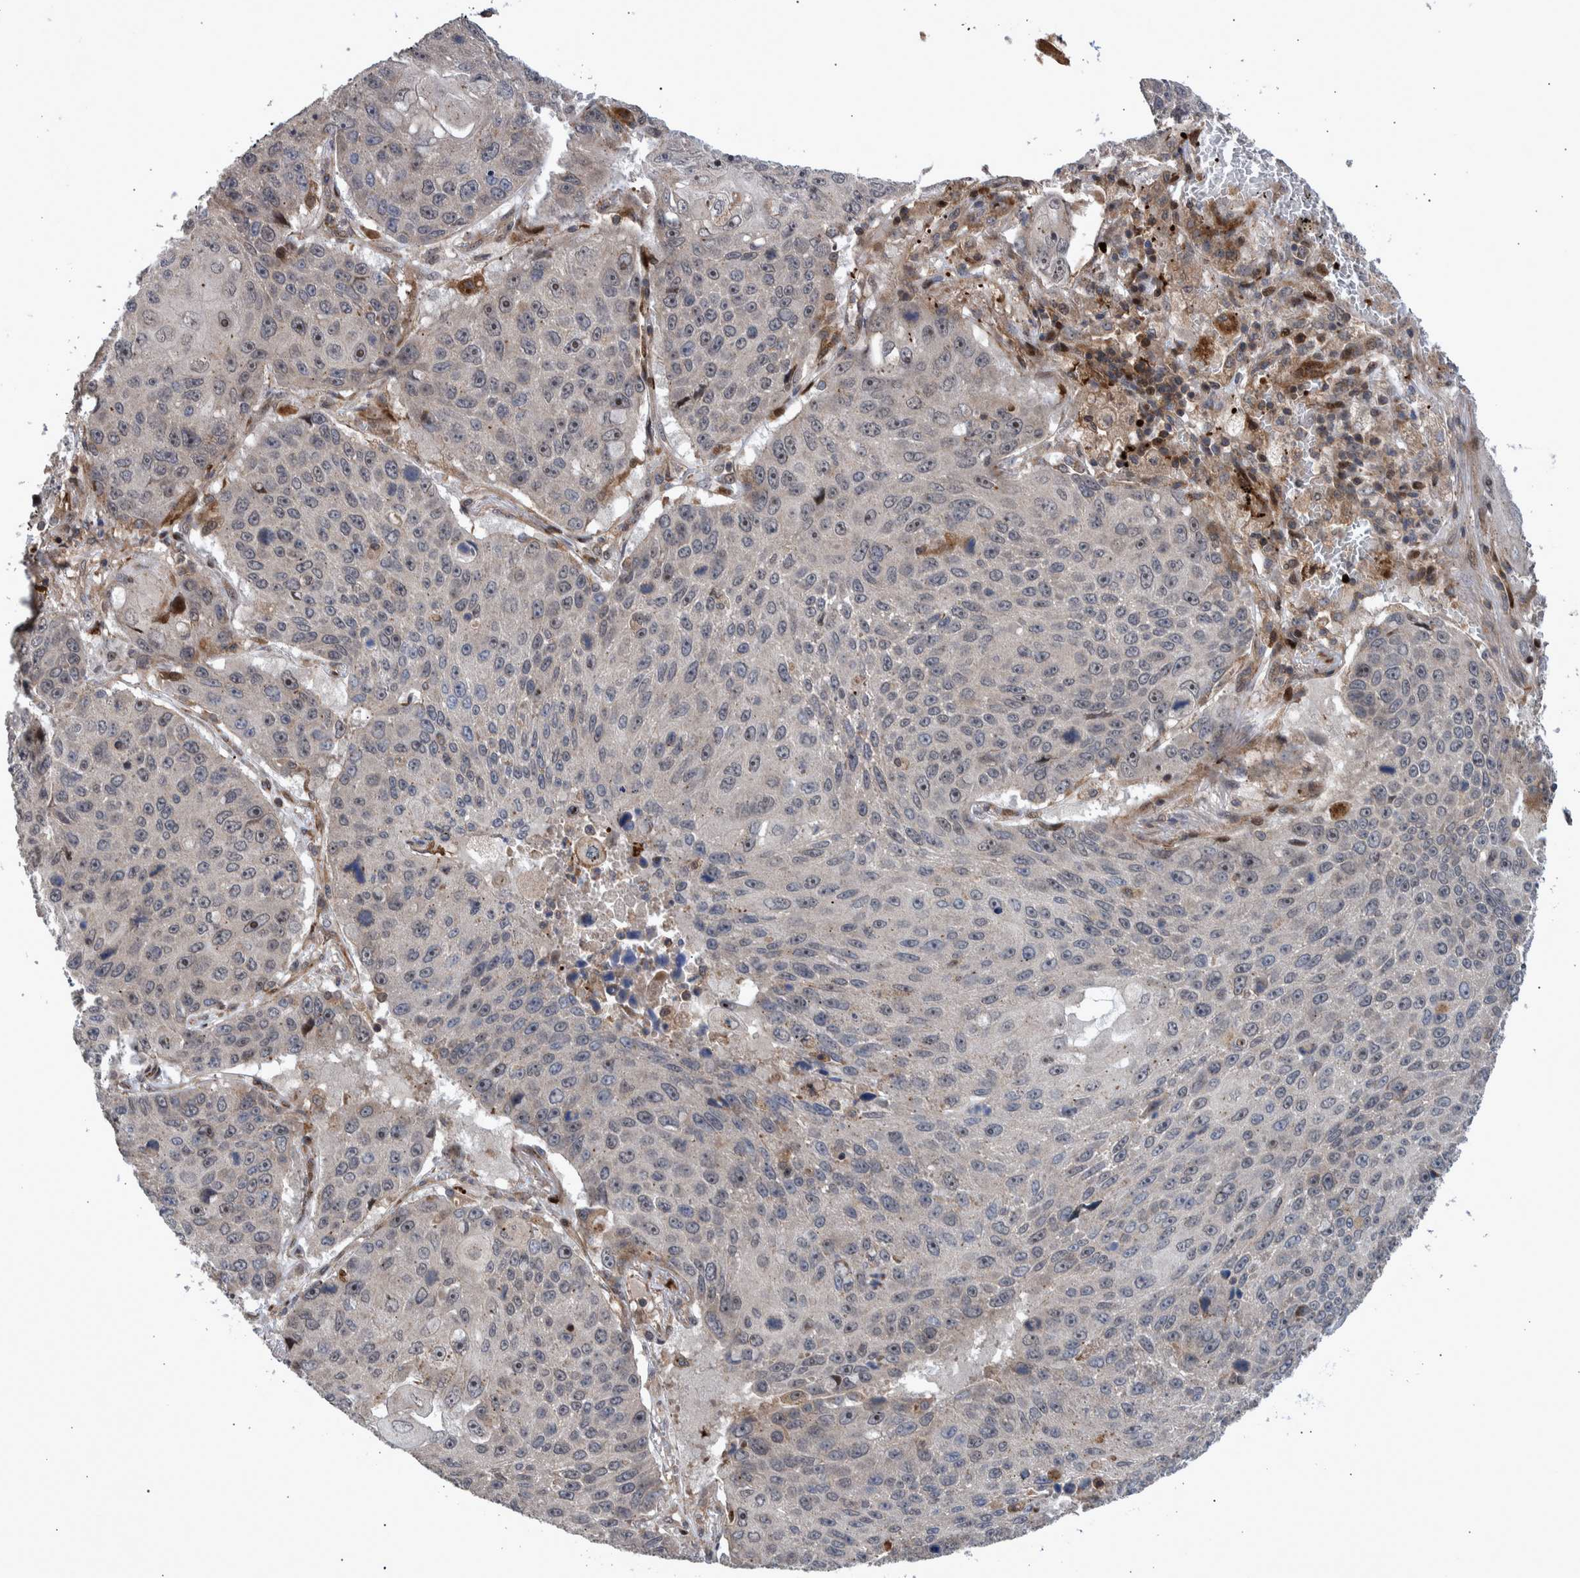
{"staining": {"intensity": "negative", "quantity": "none", "location": "none"}, "tissue": "lung cancer", "cell_type": "Tumor cells", "image_type": "cancer", "snomed": [{"axis": "morphology", "description": "Squamous cell carcinoma, NOS"}, {"axis": "topography", "description": "Lung"}], "caption": "Histopathology image shows no significant protein staining in tumor cells of lung cancer. (IHC, brightfield microscopy, high magnification).", "gene": "SHISA6", "patient": {"sex": "male", "age": 61}}